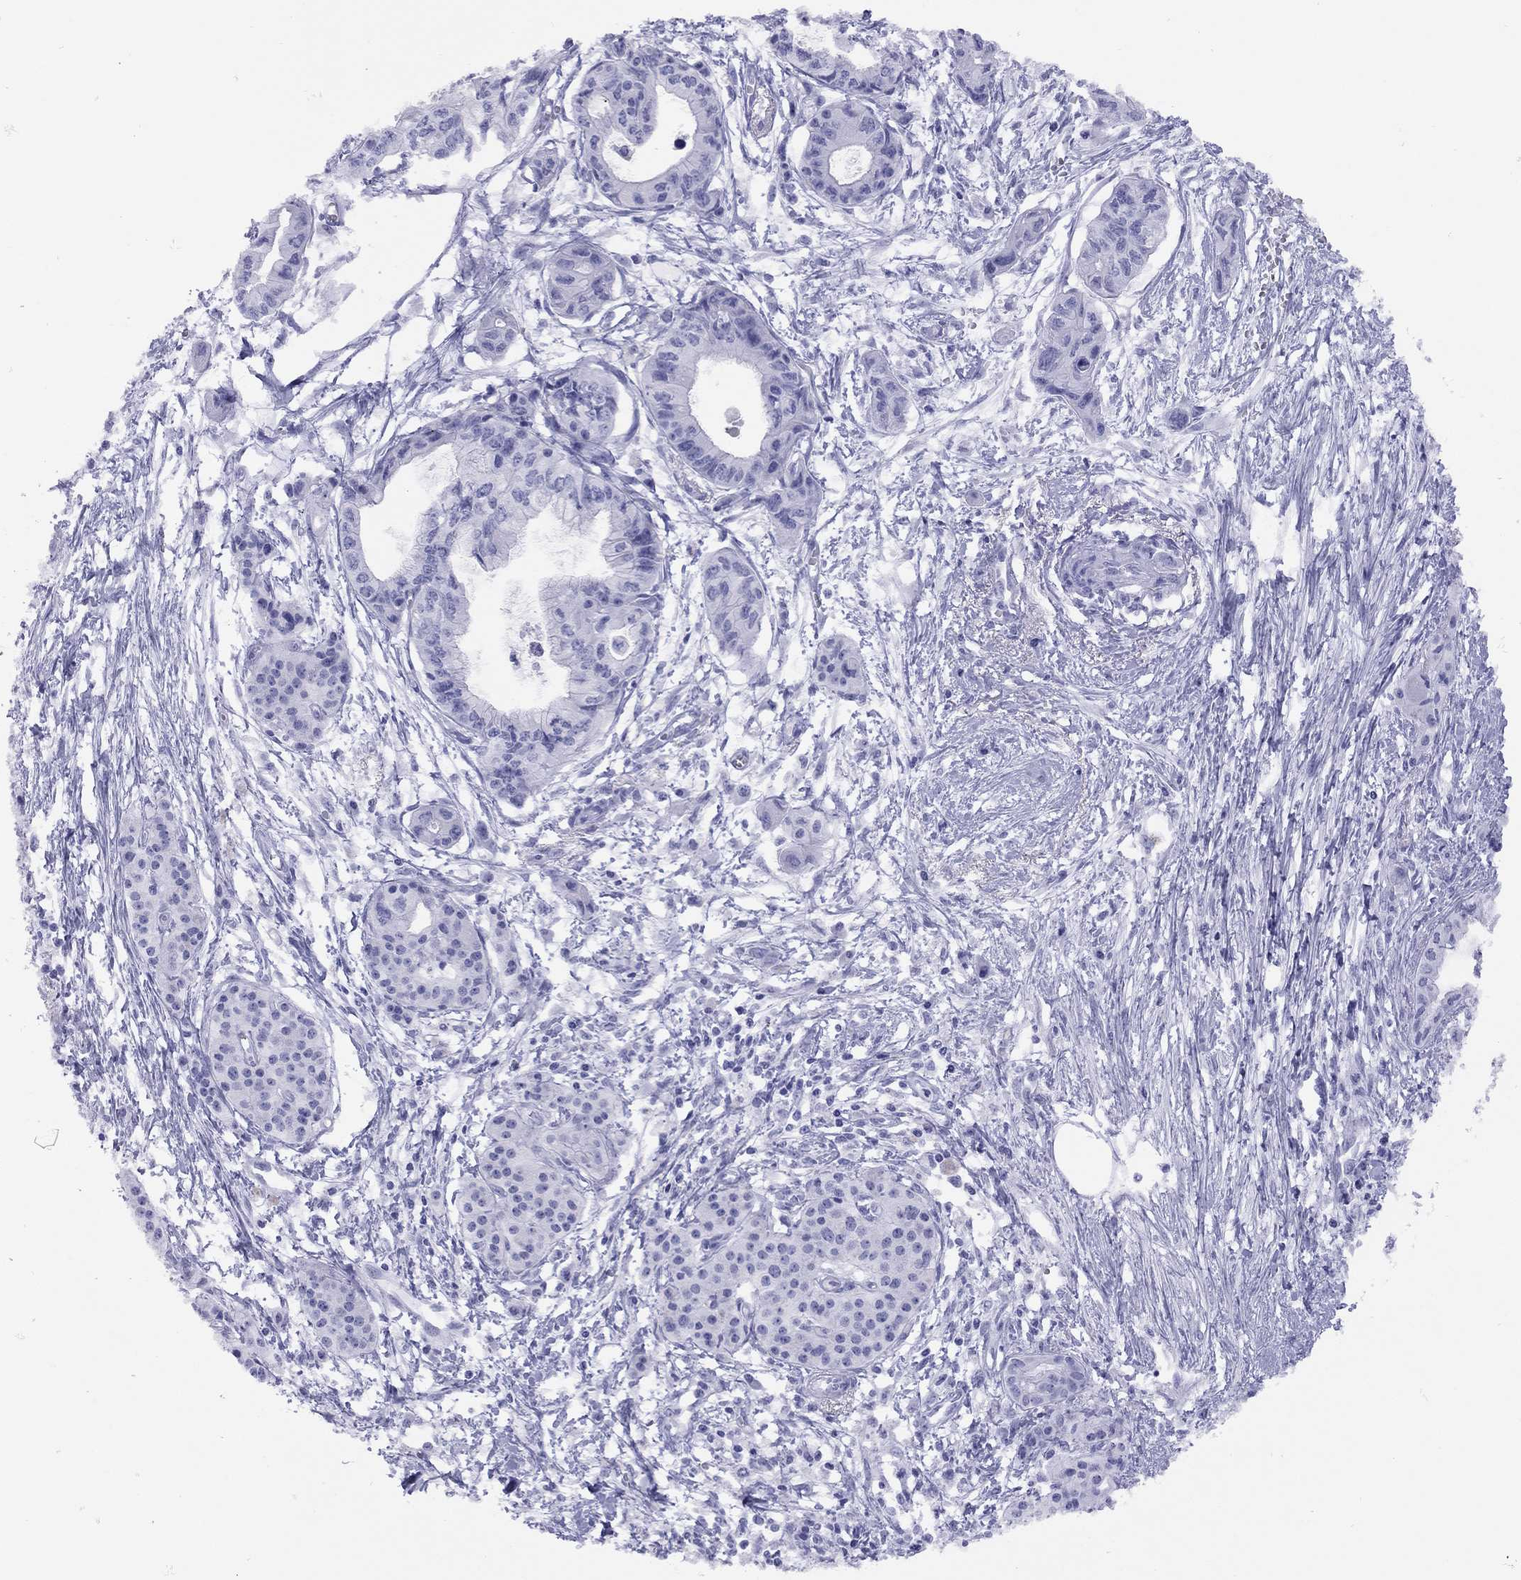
{"staining": {"intensity": "negative", "quantity": "none", "location": "none"}, "tissue": "pancreatic cancer", "cell_type": "Tumor cells", "image_type": "cancer", "snomed": [{"axis": "morphology", "description": "Adenocarcinoma, NOS"}, {"axis": "topography", "description": "Pancreas"}], "caption": "Protein analysis of pancreatic adenocarcinoma displays no significant expression in tumor cells.", "gene": "LYAR", "patient": {"sex": "female", "age": 76}}